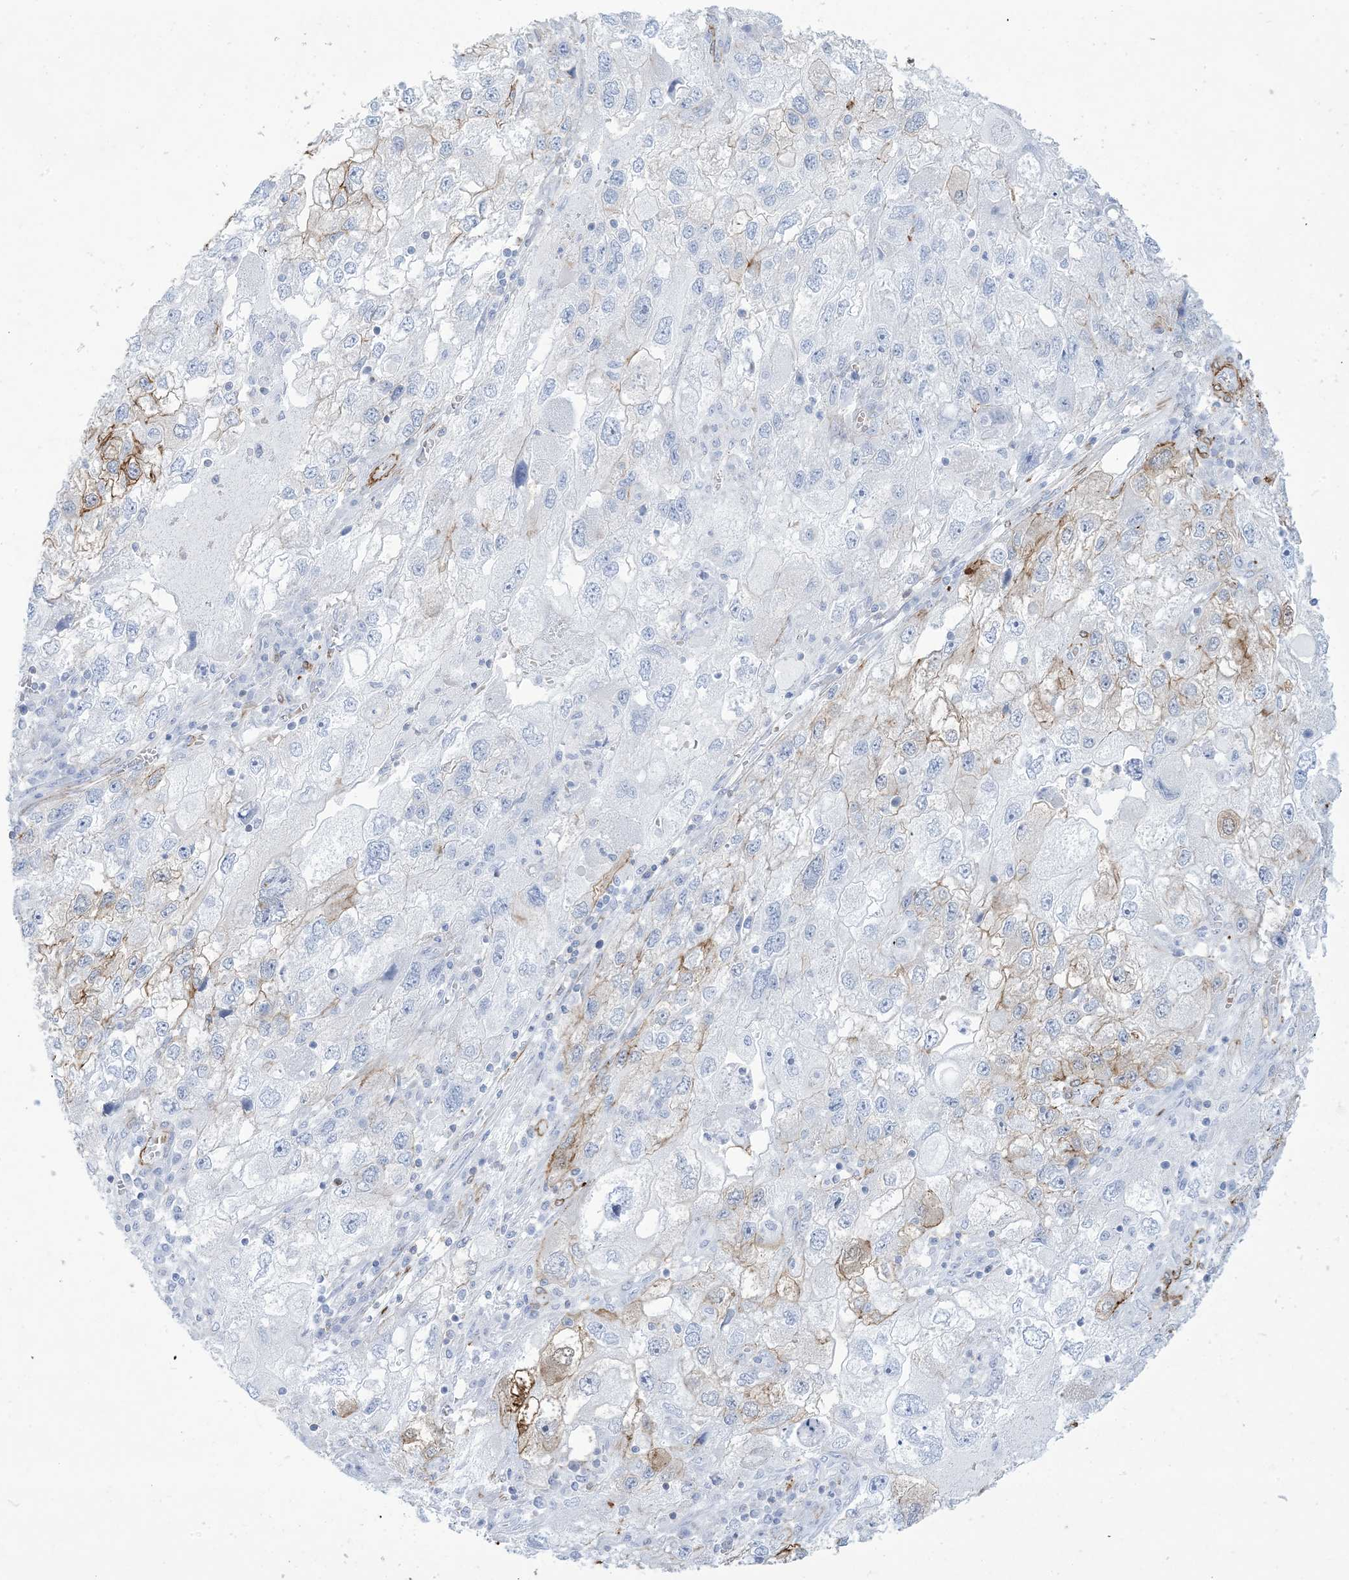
{"staining": {"intensity": "negative", "quantity": "none", "location": "none"}, "tissue": "endometrial cancer", "cell_type": "Tumor cells", "image_type": "cancer", "snomed": [{"axis": "morphology", "description": "Adenocarcinoma, NOS"}, {"axis": "topography", "description": "Endometrium"}], "caption": "Immunohistochemistry (IHC) of human endometrial cancer demonstrates no expression in tumor cells. (DAB IHC with hematoxylin counter stain).", "gene": "B3GNT7", "patient": {"sex": "female", "age": 49}}